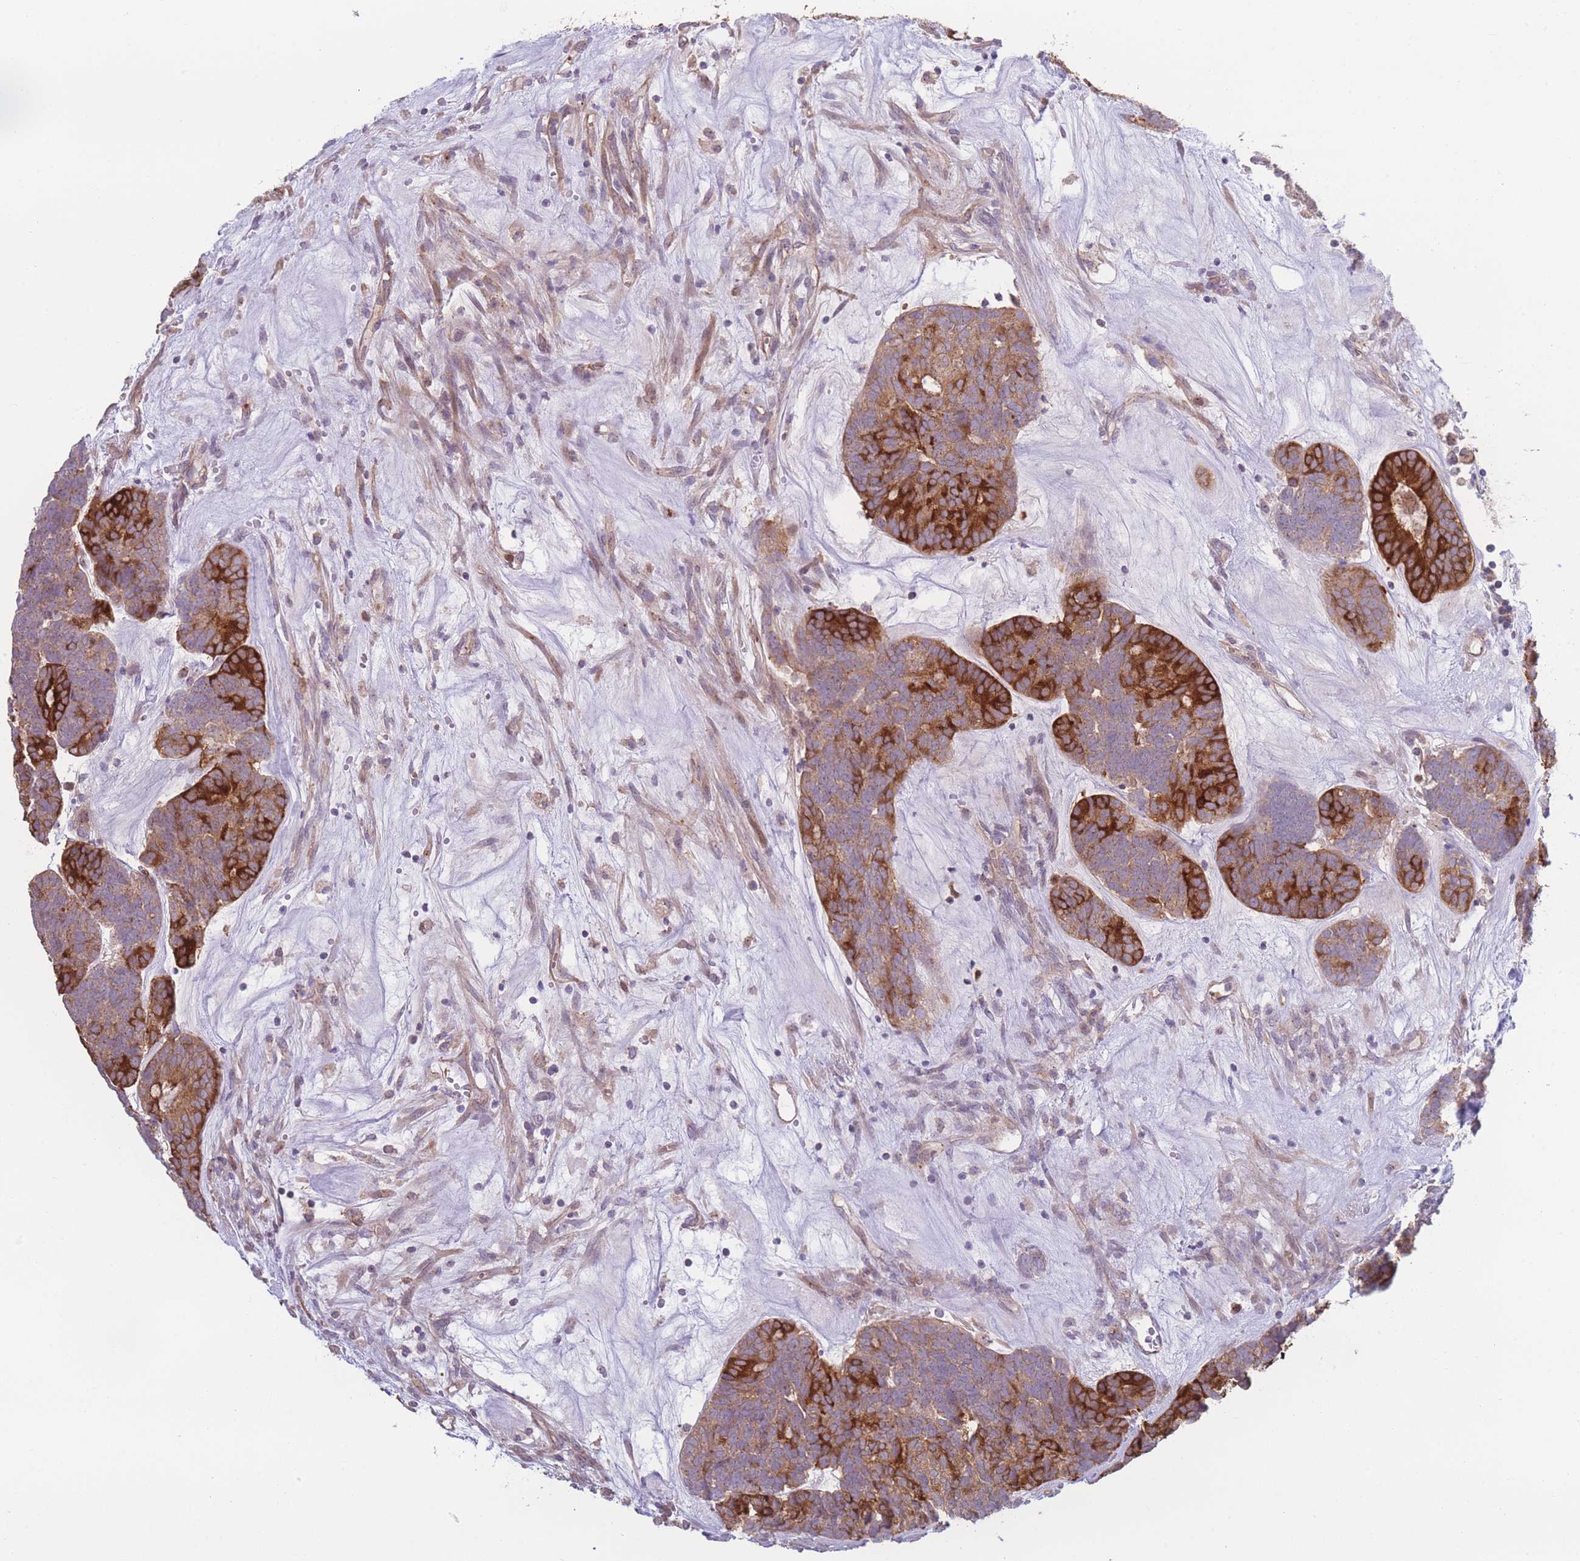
{"staining": {"intensity": "strong", "quantity": "<25%", "location": "cytoplasmic/membranous"}, "tissue": "head and neck cancer", "cell_type": "Tumor cells", "image_type": "cancer", "snomed": [{"axis": "morphology", "description": "Adenocarcinoma, NOS"}, {"axis": "topography", "description": "Head-Neck"}], "caption": "High-magnification brightfield microscopy of adenocarcinoma (head and neck) stained with DAB (3,3'-diaminobenzidine) (brown) and counterstained with hematoxylin (blue). tumor cells exhibit strong cytoplasmic/membranous staining is identified in about<25% of cells. (DAB (3,3'-diaminobenzidine) IHC with brightfield microscopy, high magnification).", "gene": "STEAP3", "patient": {"sex": "female", "age": 81}}